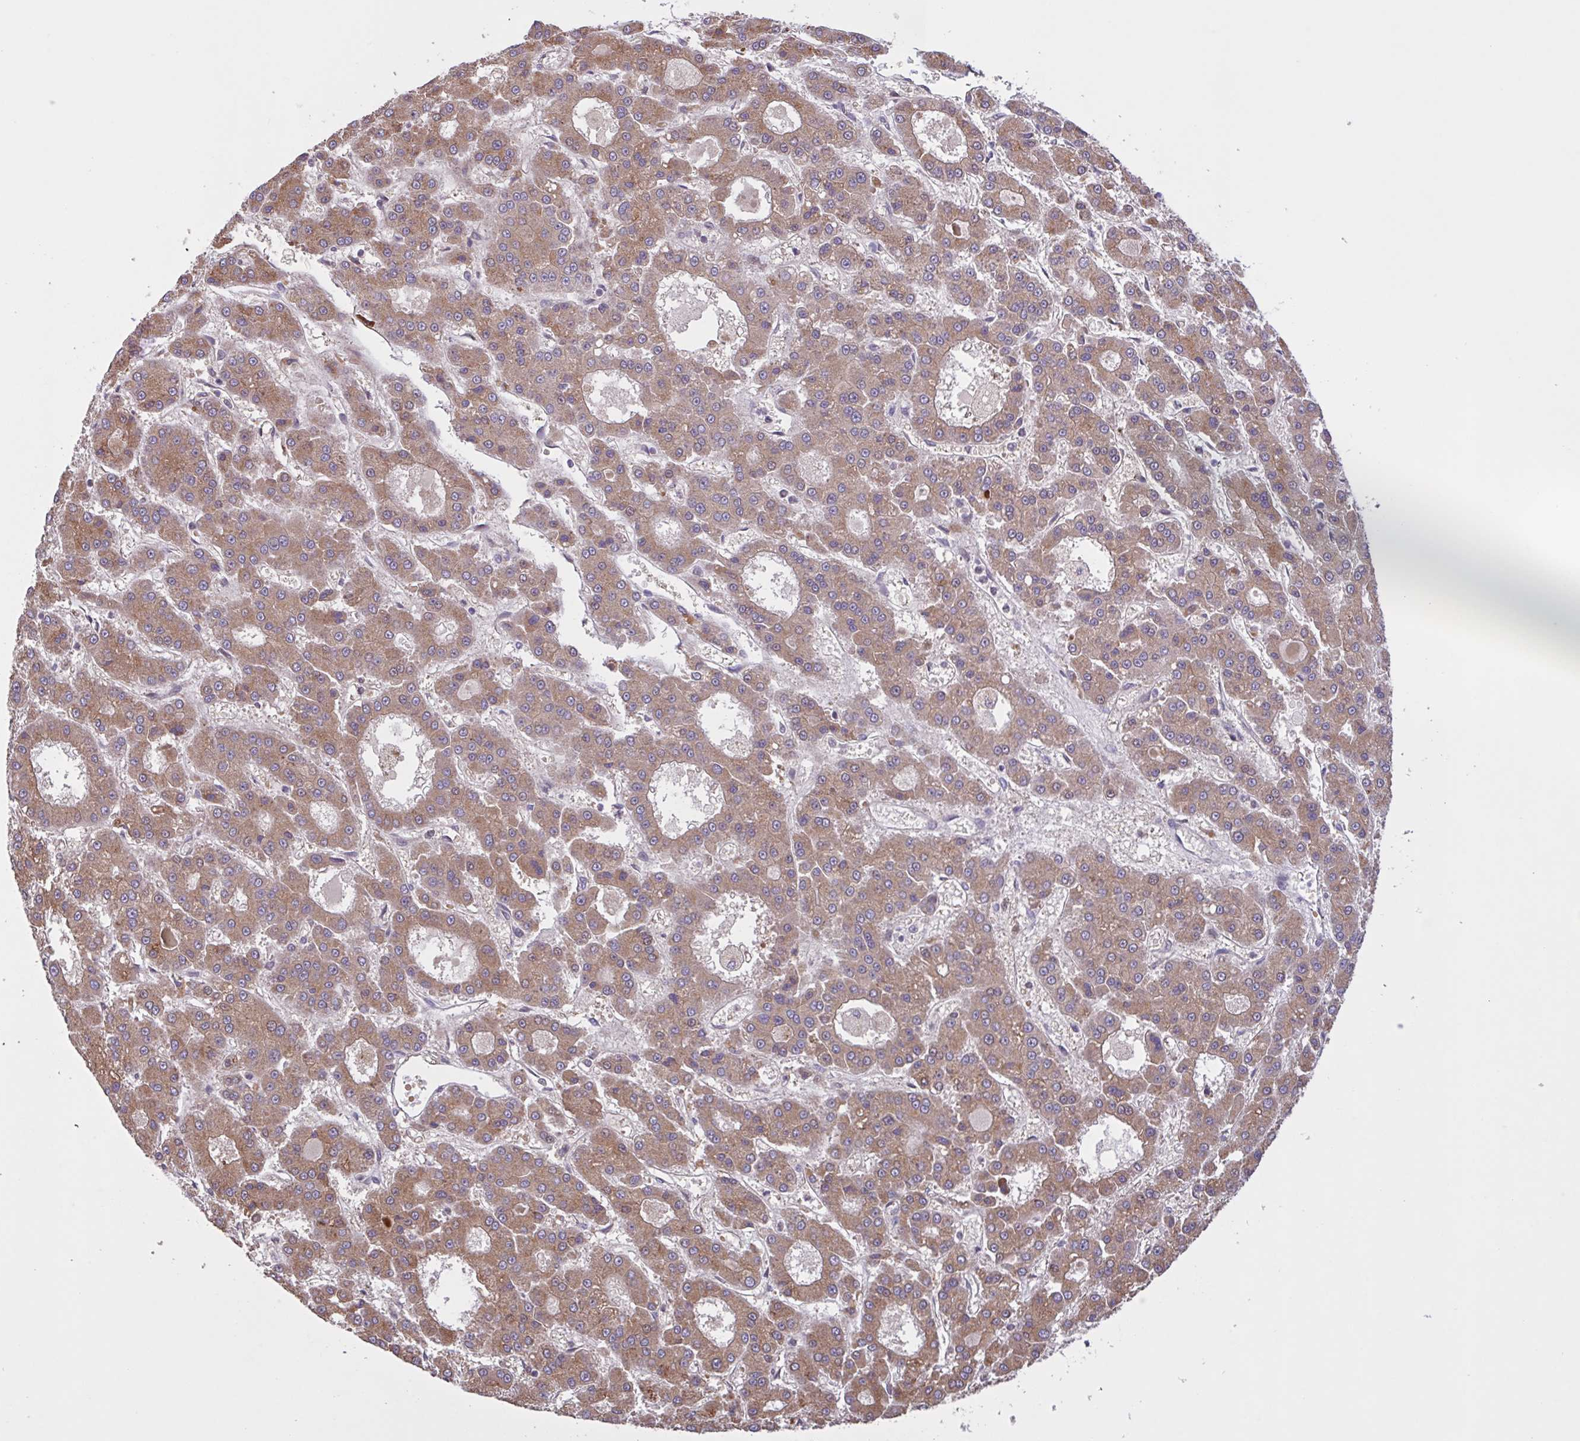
{"staining": {"intensity": "moderate", "quantity": ">75%", "location": "cytoplasmic/membranous"}, "tissue": "liver cancer", "cell_type": "Tumor cells", "image_type": "cancer", "snomed": [{"axis": "morphology", "description": "Carcinoma, Hepatocellular, NOS"}, {"axis": "topography", "description": "Liver"}], "caption": "Human liver hepatocellular carcinoma stained for a protein (brown) displays moderate cytoplasmic/membranous positive expression in about >75% of tumor cells.", "gene": "INTS10", "patient": {"sex": "male", "age": 70}}